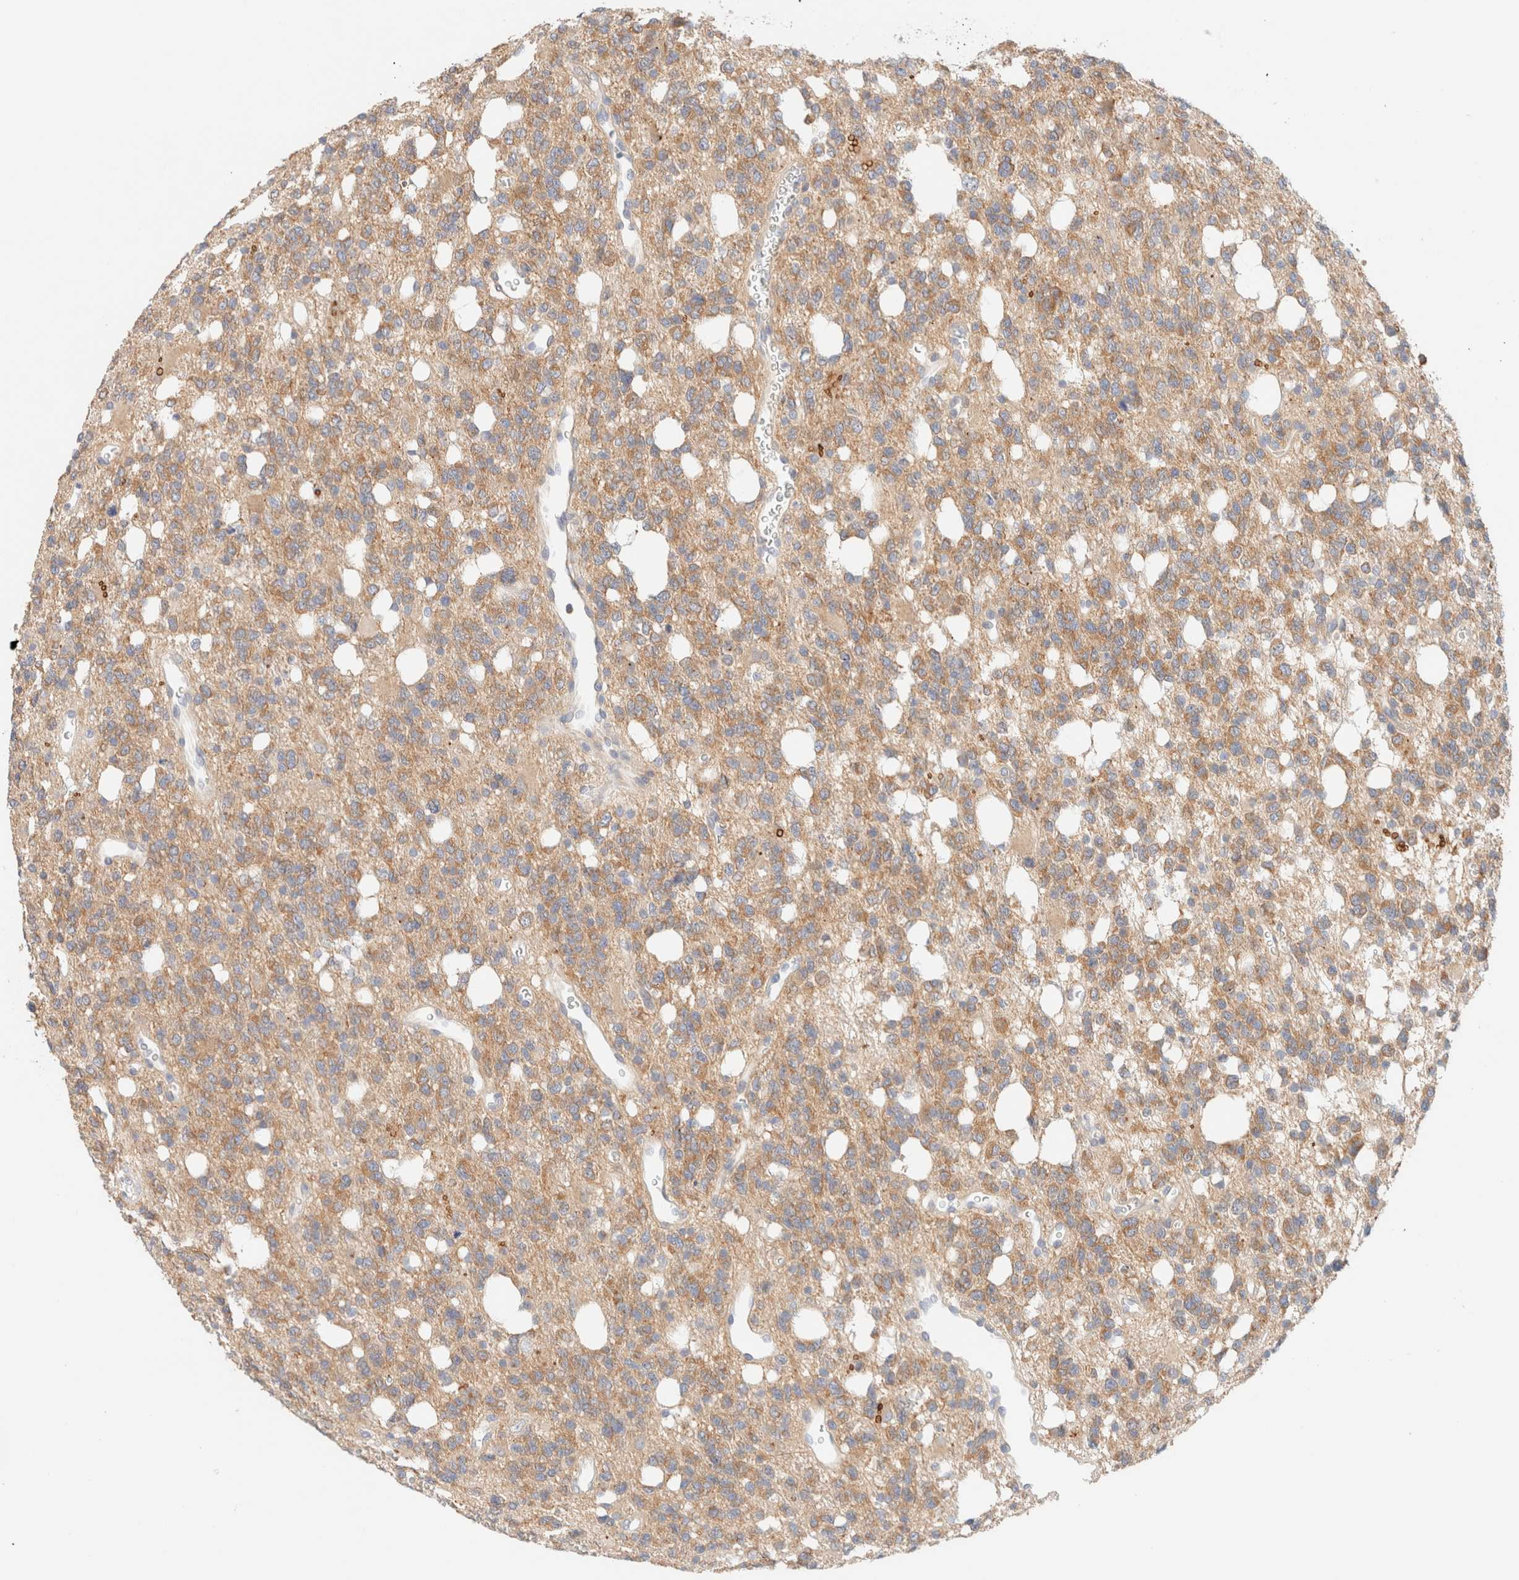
{"staining": {"intensity": "moderate", "quantity": ">75%", "location": "cytoplasmic/membranous"}, "tissue": "glioma", "cell_type": "Tumor cells", "image_type": "cancer", "snomed": [{"axis": "morphology", "description": "Glioma, malignant, High grade"}, {"axis": "topography", "description": "Brain"}], "caption": "Moderate cytoplasmic/membranous staining for a protein is appreciated in approximately >75% of tumor cells of high-grade glioma (malignant) using immunohistochemistry (IHC).", "gene": "SARM1", "patient": {"sex": "female", "age": 62}}